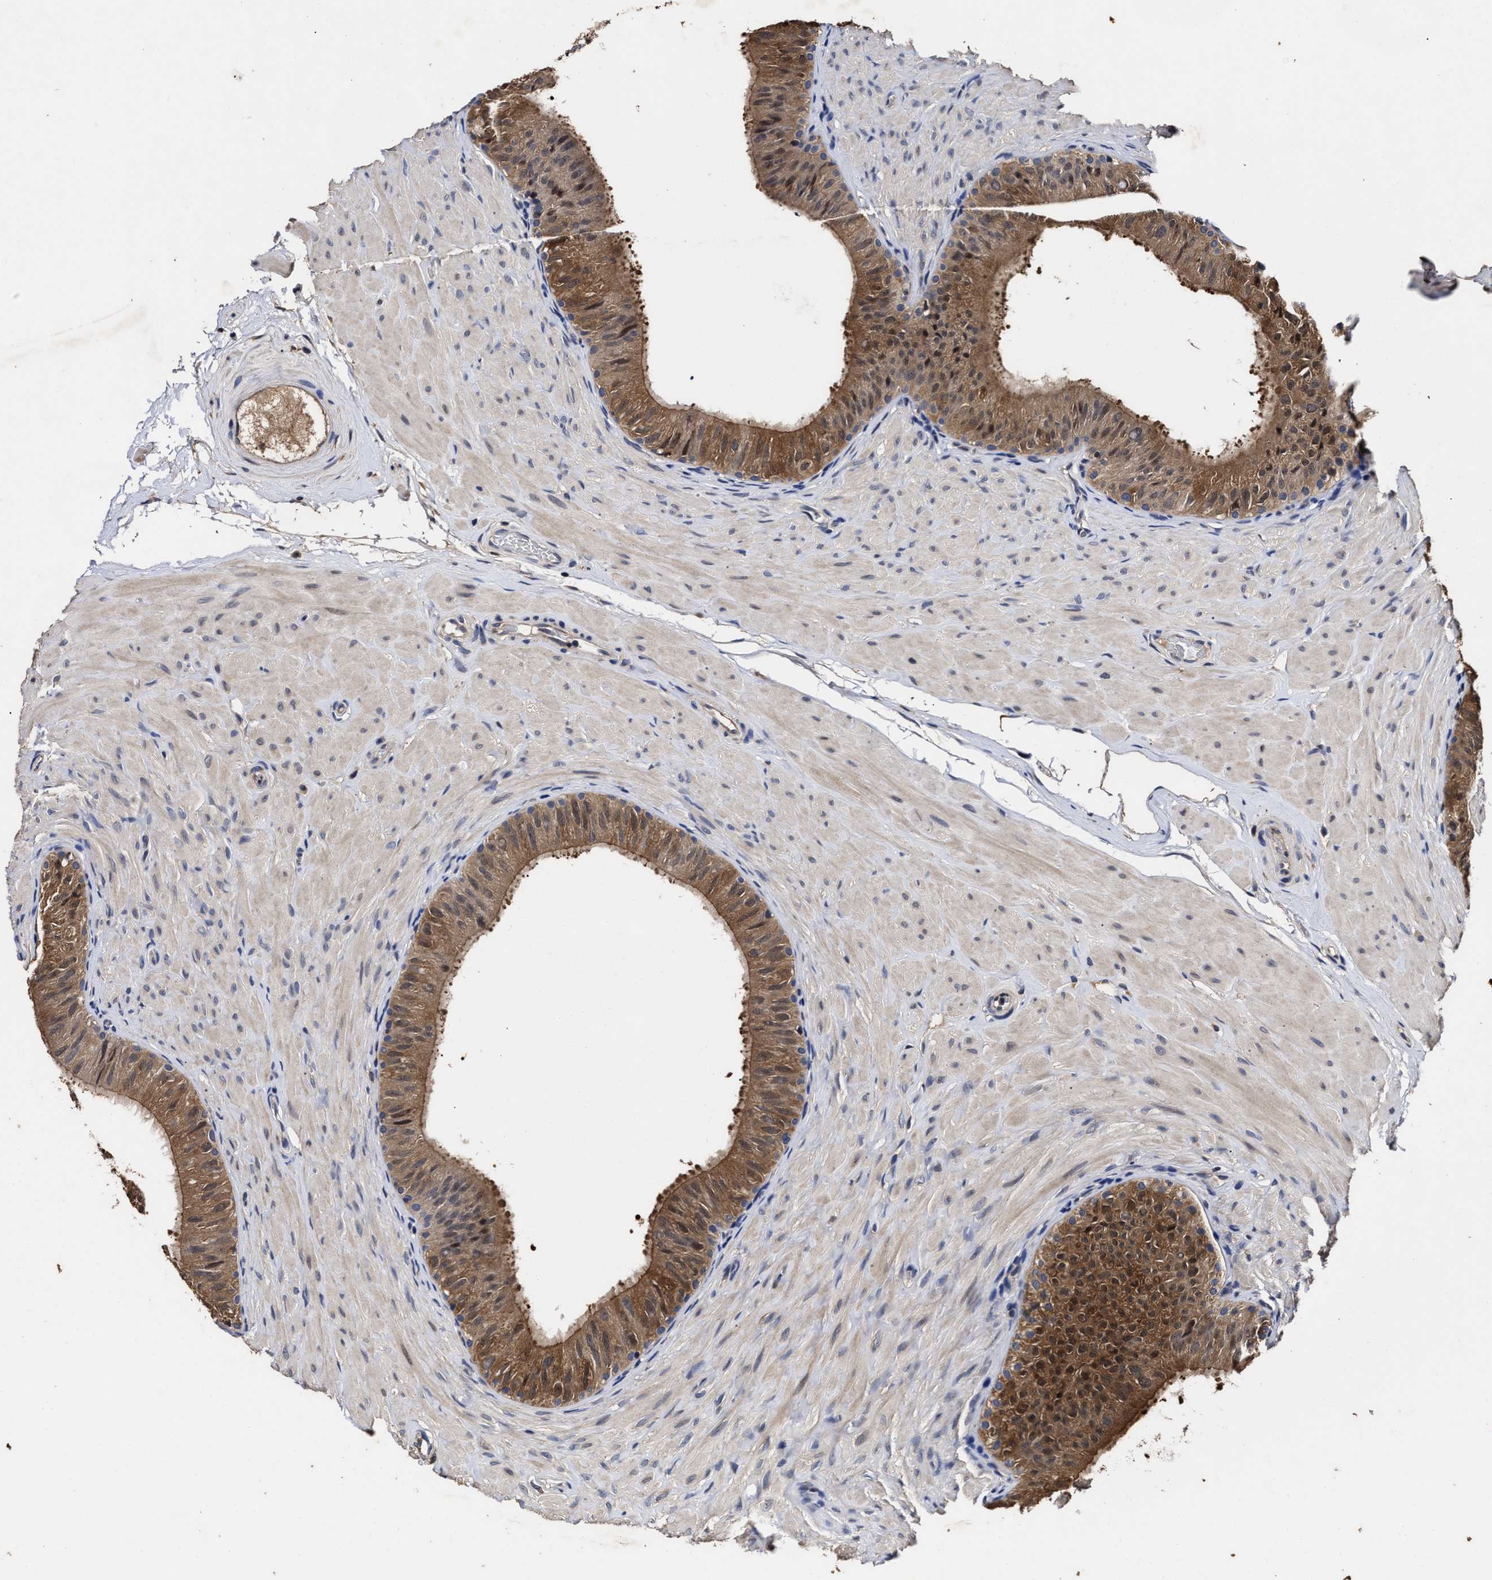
{"staining": {"intensity": "moderate", "quantity": ">75%", "location": "cytoplasmic/membranous"}, "tissue": "epididymis", "cell_type": "Glandular cells", "image_type": "normal", "snomed": [{"axis": "morphology", "description": "Normal tissue, NOS"}, {"axis": "topography", "description": "Epididymis"}], "caption": "The micrograph shows a brown stain indicating the presence of a protein in the cytoplasmic/membranous of glandular cells in epididymis. (Stains: DAB (3,3'-diaminobenzidine) in brown, nuclei in blue, Microscopy: brightfield microscopy at high magnification).", "gene": "SOCS5", "patient": {"sex": "male", "age": 34}}